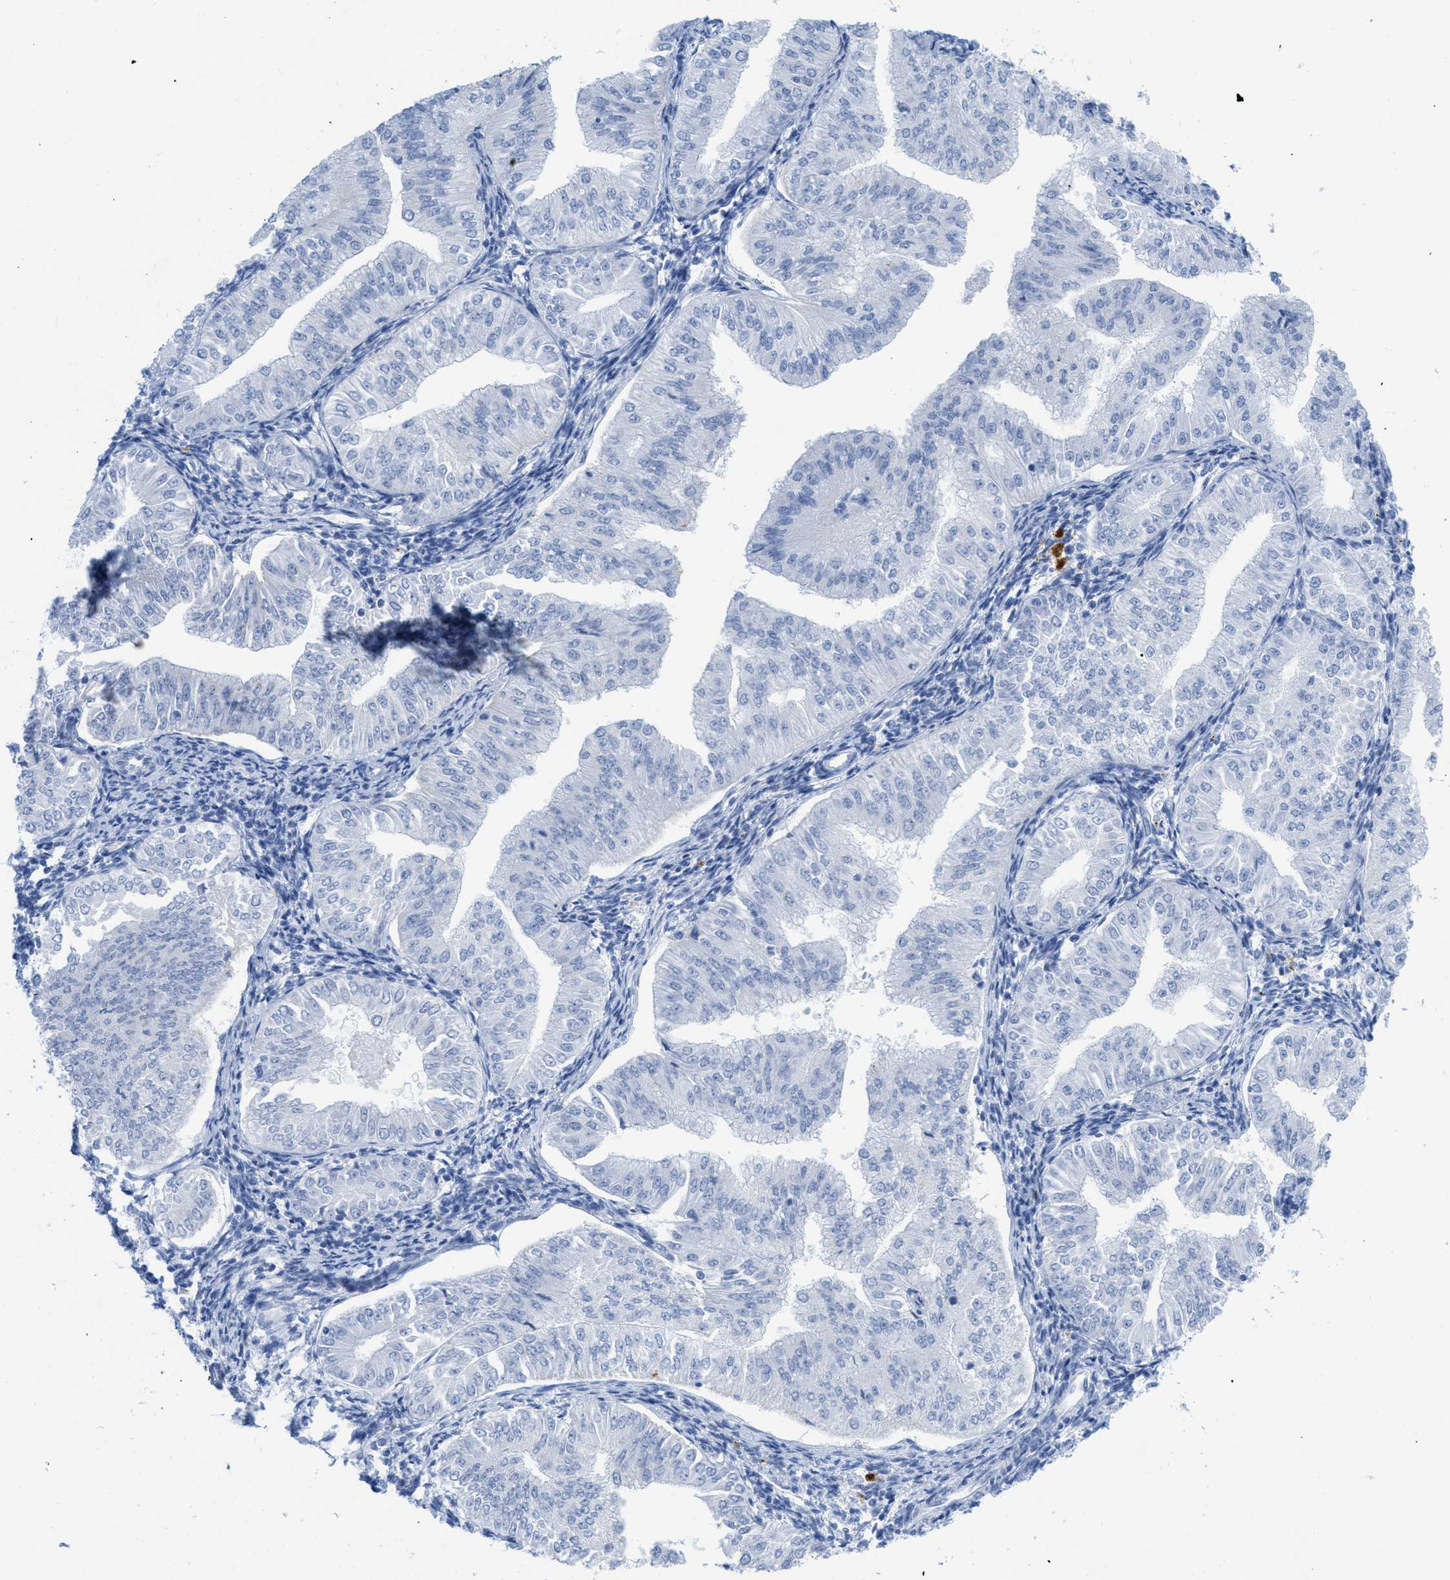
{"staining": {"intensity": "negative", "quantity": "none", "location": "none"}, "tissue": "endometrial cancer", "cell_type": "Tumor cells", "image_type": "cancer", "snomed": [{"axis": "morphology", "description": "Normal tissue, NOS"}, {"axis": "morphology", "description": "Adenocarcinoma, NOS"}, {"axis": "topography", "description": "Endometrium"}], "caption": "Photomicrograph shows no significant protein expression in tumor cells of endometrial cancer (adenocarcinoma).", "gene": "WDR4", "patient": {"sex": "female", "age": 53}}